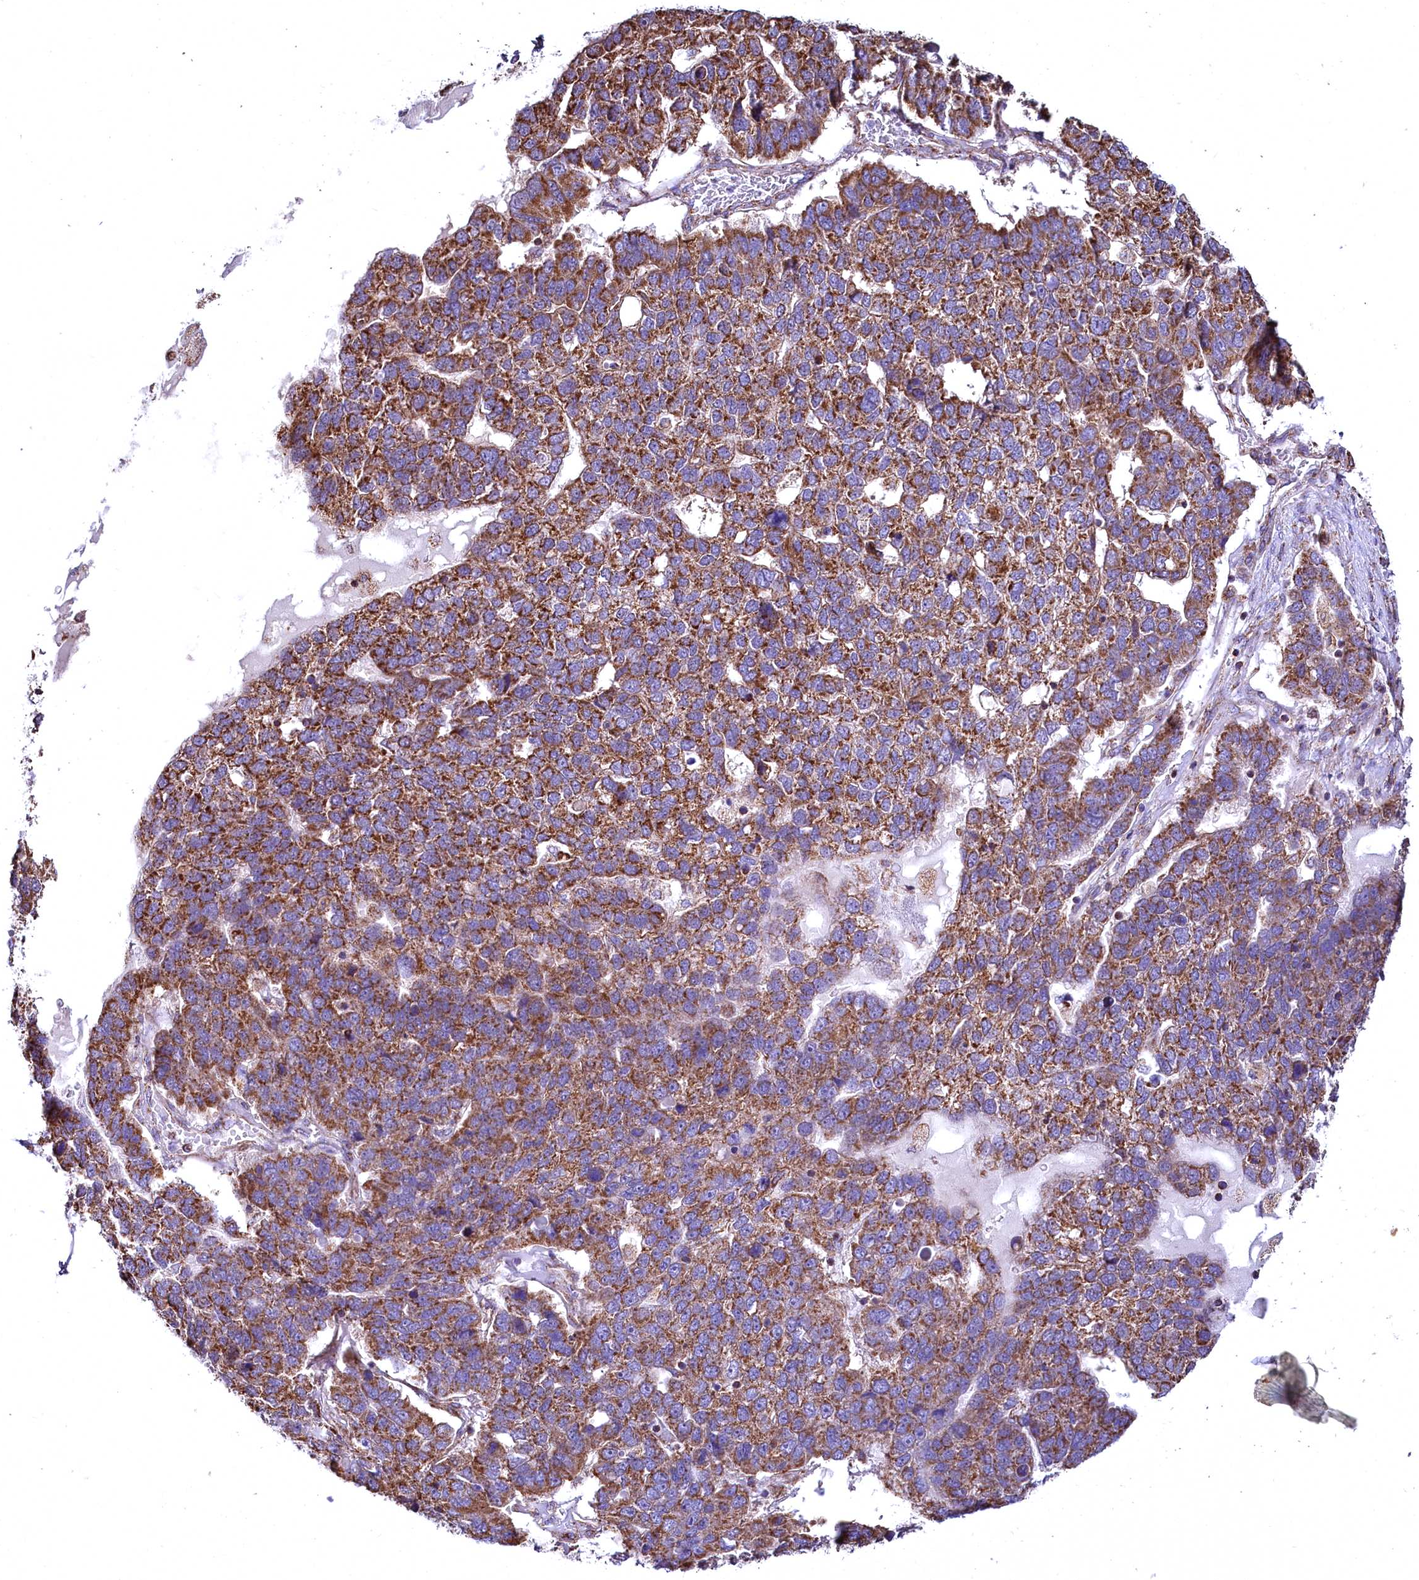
{"staining": {"intensity": "moderate", "quantity": ">75%", "location": "cytoplasmic/membranous"}, "tissue": "pancreatic cancer", "cell_type": "Tumor cells", "image_type": "cancer", "snomed": [{"axis": "morphology", "description": "Adenocarcinoma, NOS"}, {"axis": "topography", "description": "Pancreas"}], "caption": "There is medium levels of moderate cytoplasmic/membranous staining in tumor cells of pancreatic adenocarcinoma, as demonstrated by immunohistochemical staining (brown color).", "gene": "NUDT15", "patient": {"sex": "female", "age": 61}}